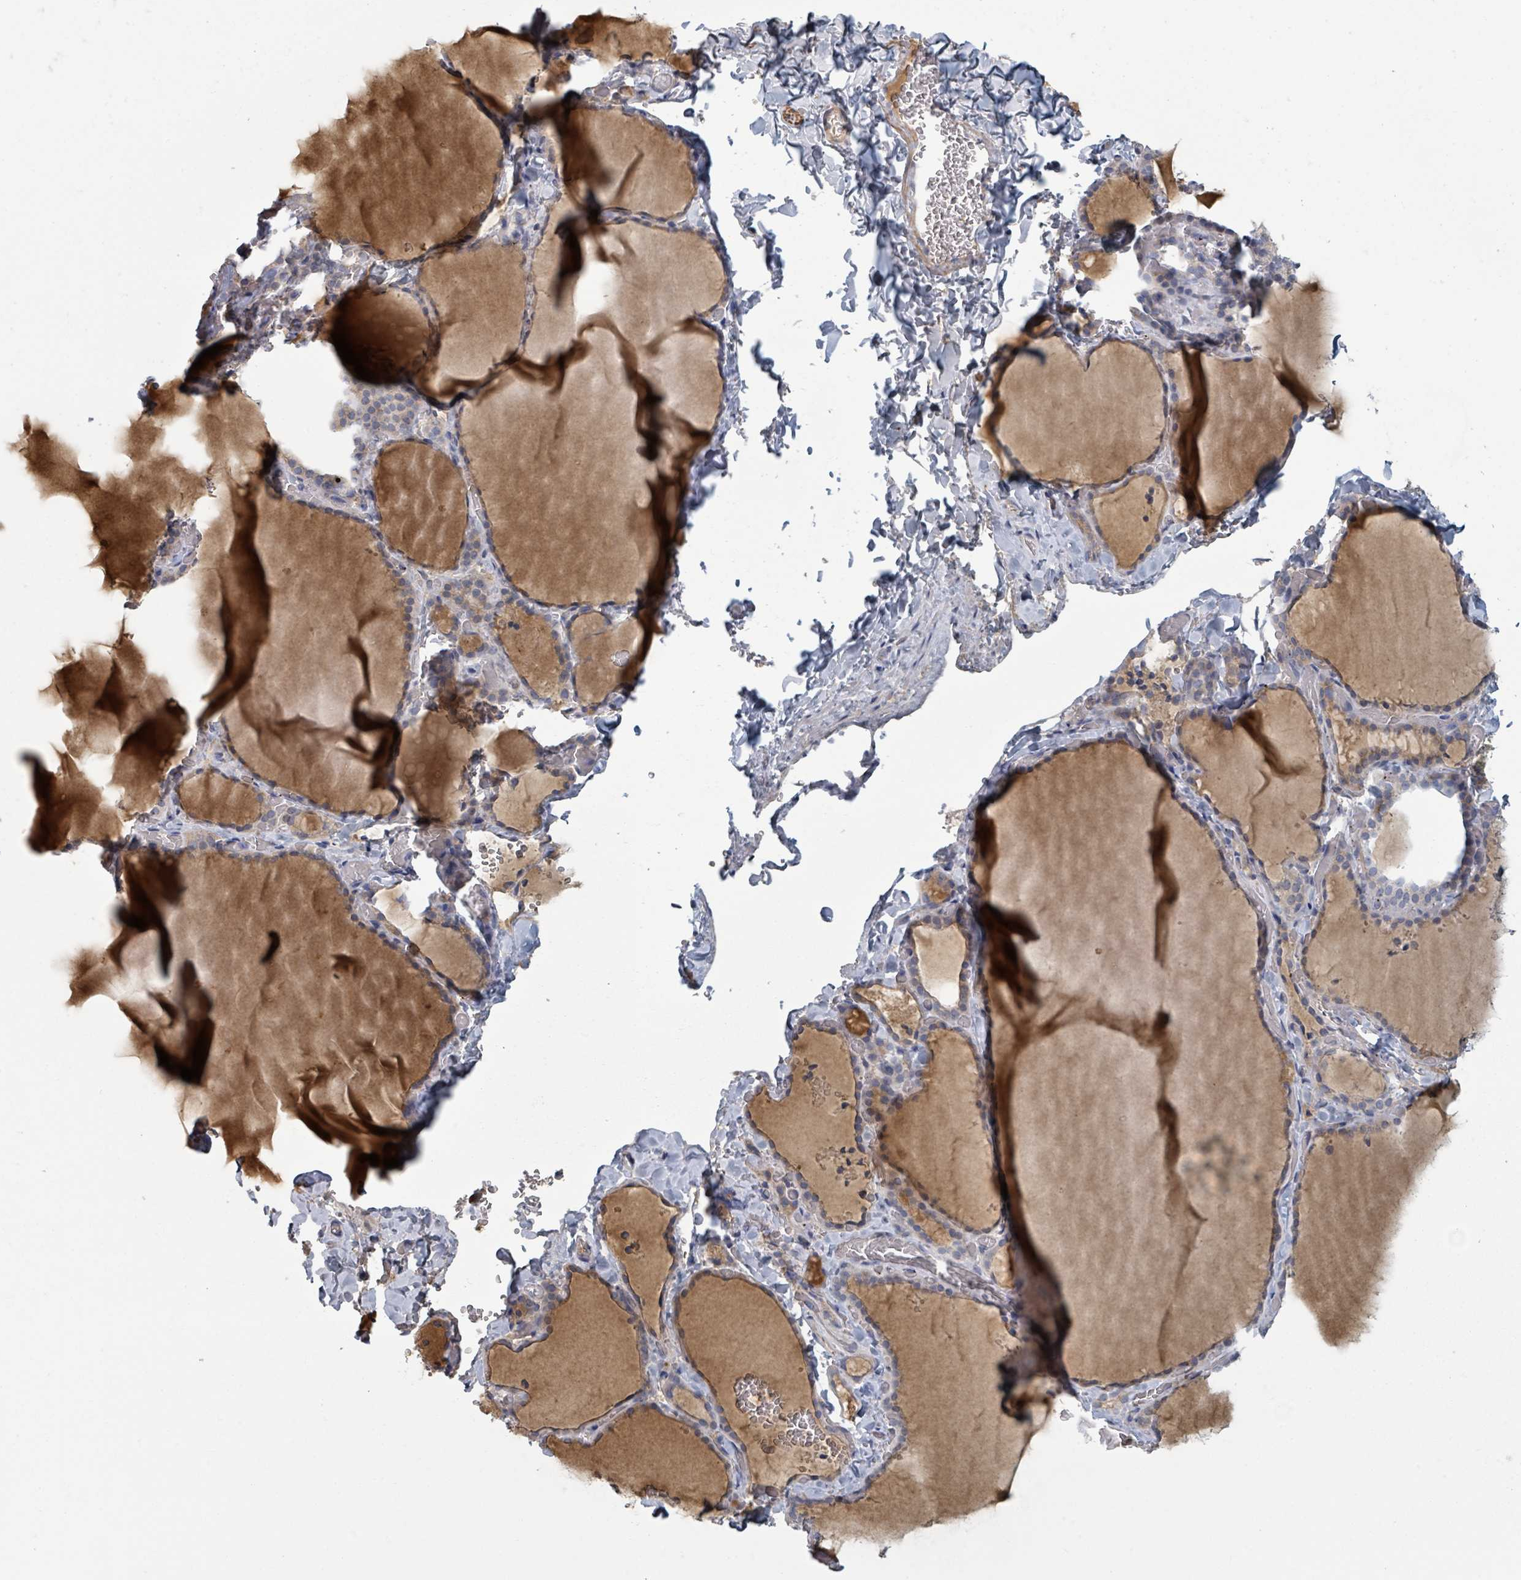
{"staining": {"intensity": "weak", "quantity": "25%-75%", "location": "cytoplasmic/membranous"}, "tissue": "thyroid gland", "cell_type": "Glandular cells", "image_type": "normal", "snomed": [{"axis": "morphology", "description": "Normal tissue, NOS"}, {"axis": "topography", "description": "Thyroid gland"}], "caption": "Protein staining of benign thyroid gland exhibits weak cytoplasmic/membranous staining in about 25%-75% of glandular cells. (Stains: DAB (3,3'-diaminobenzidine) in brown, nuclei in blue, Microscopy: brightfield microscopy at high magnification).", "gene": "GABBR1", "patient": {"sex": "female", "age": 22}}